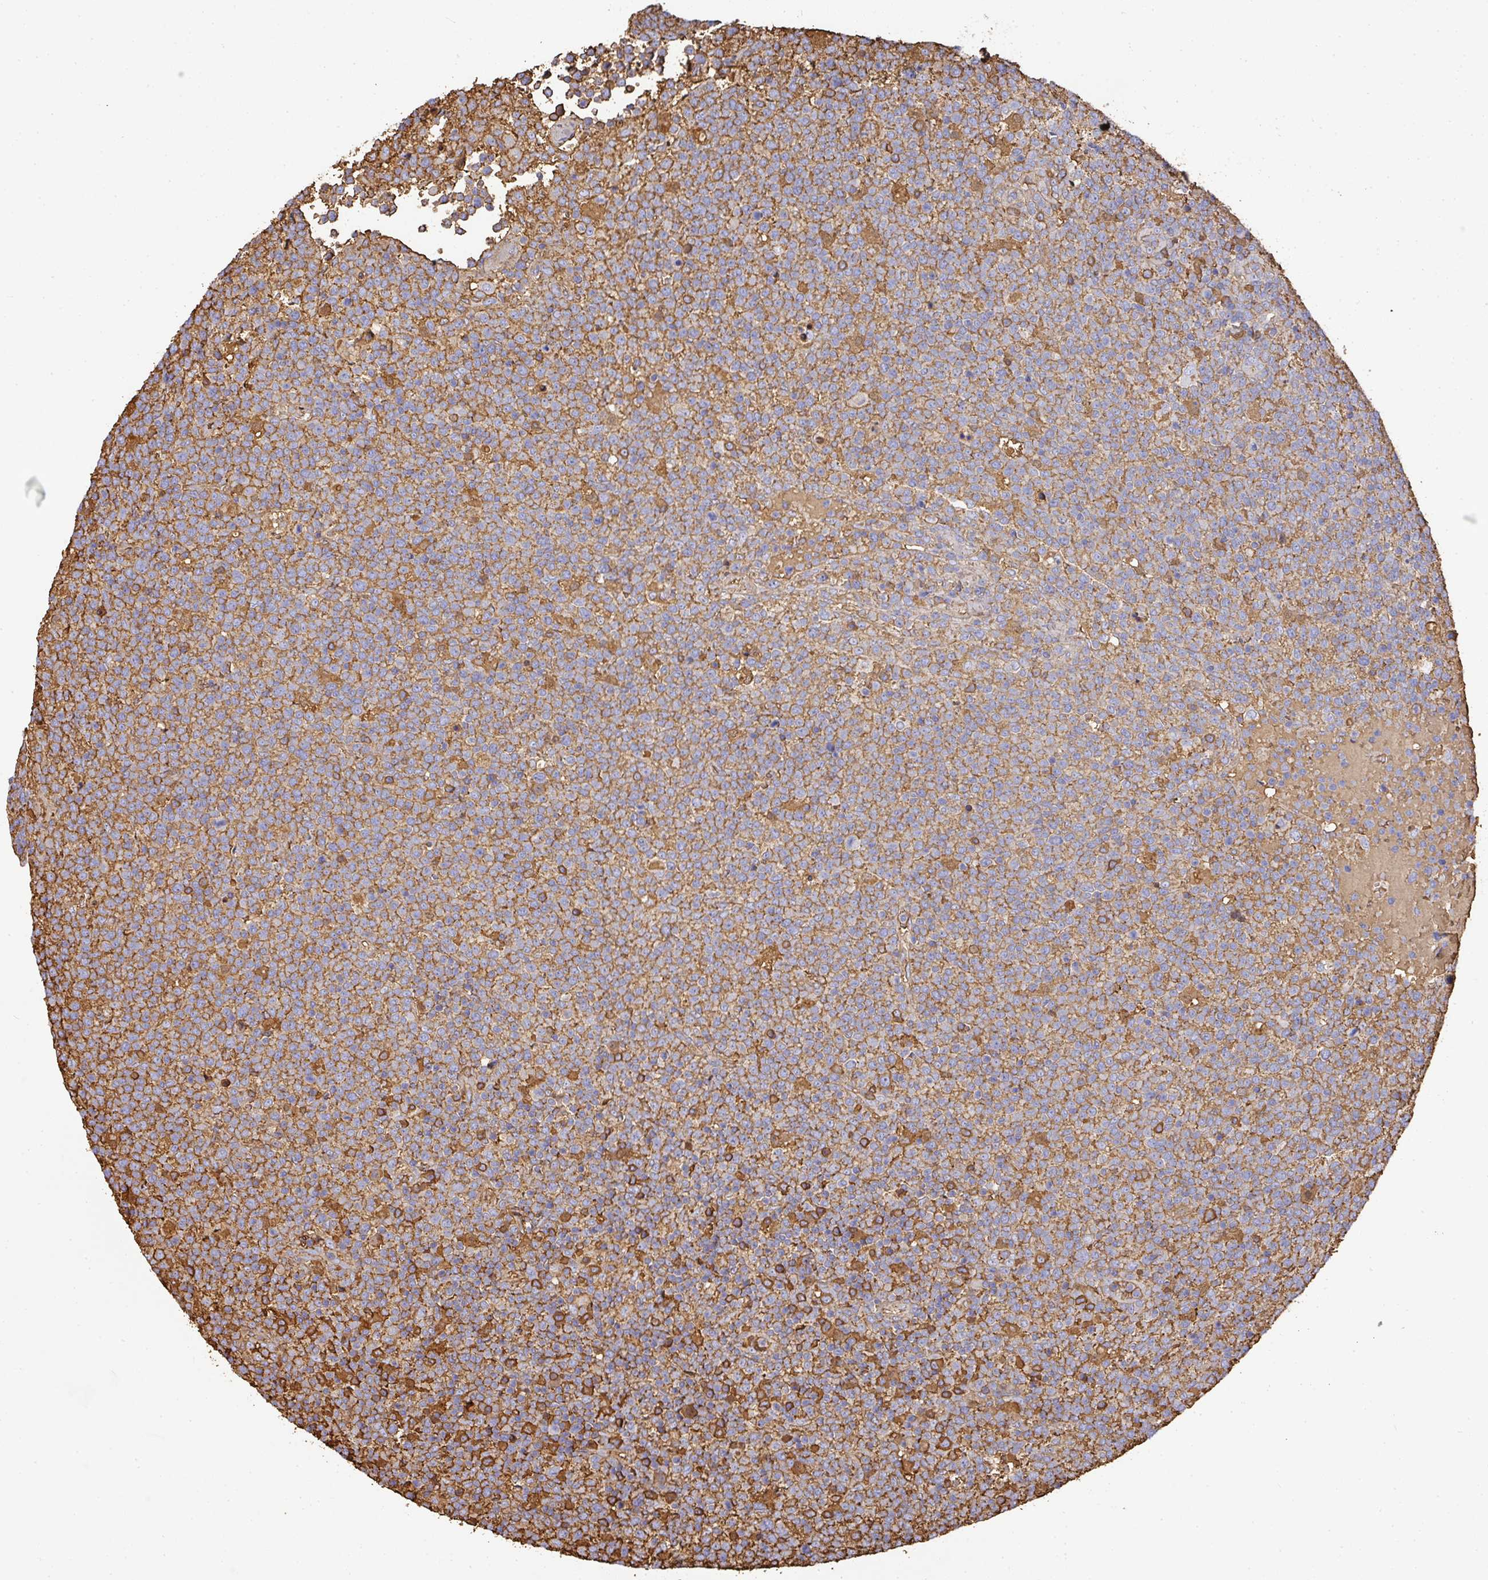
{"staining": {"intensity": "moderate", "quantity": "<25%", "location": "cytoplasmic/membranous"}, "tissue": "lymphoma", "cell_type": "Tumor cells", "image_type": "cancer", "snomed": [{"axis": "morphology", "description": "Malignant lymphoma, non-Hodgkin's type, High grade"}, {"axis": "topography", "description": "Lymph node"}], "caption": "Immunohistochemistry of lymphoma shows low levels of moderate cytoplasmic/membranous positivity in approximately <25% of tumor cells. (brown staining indicates protein expression, while blue staining denotes nuclei).", "gene": "ALB", "patient": {"sex": "male", "age": 61}}